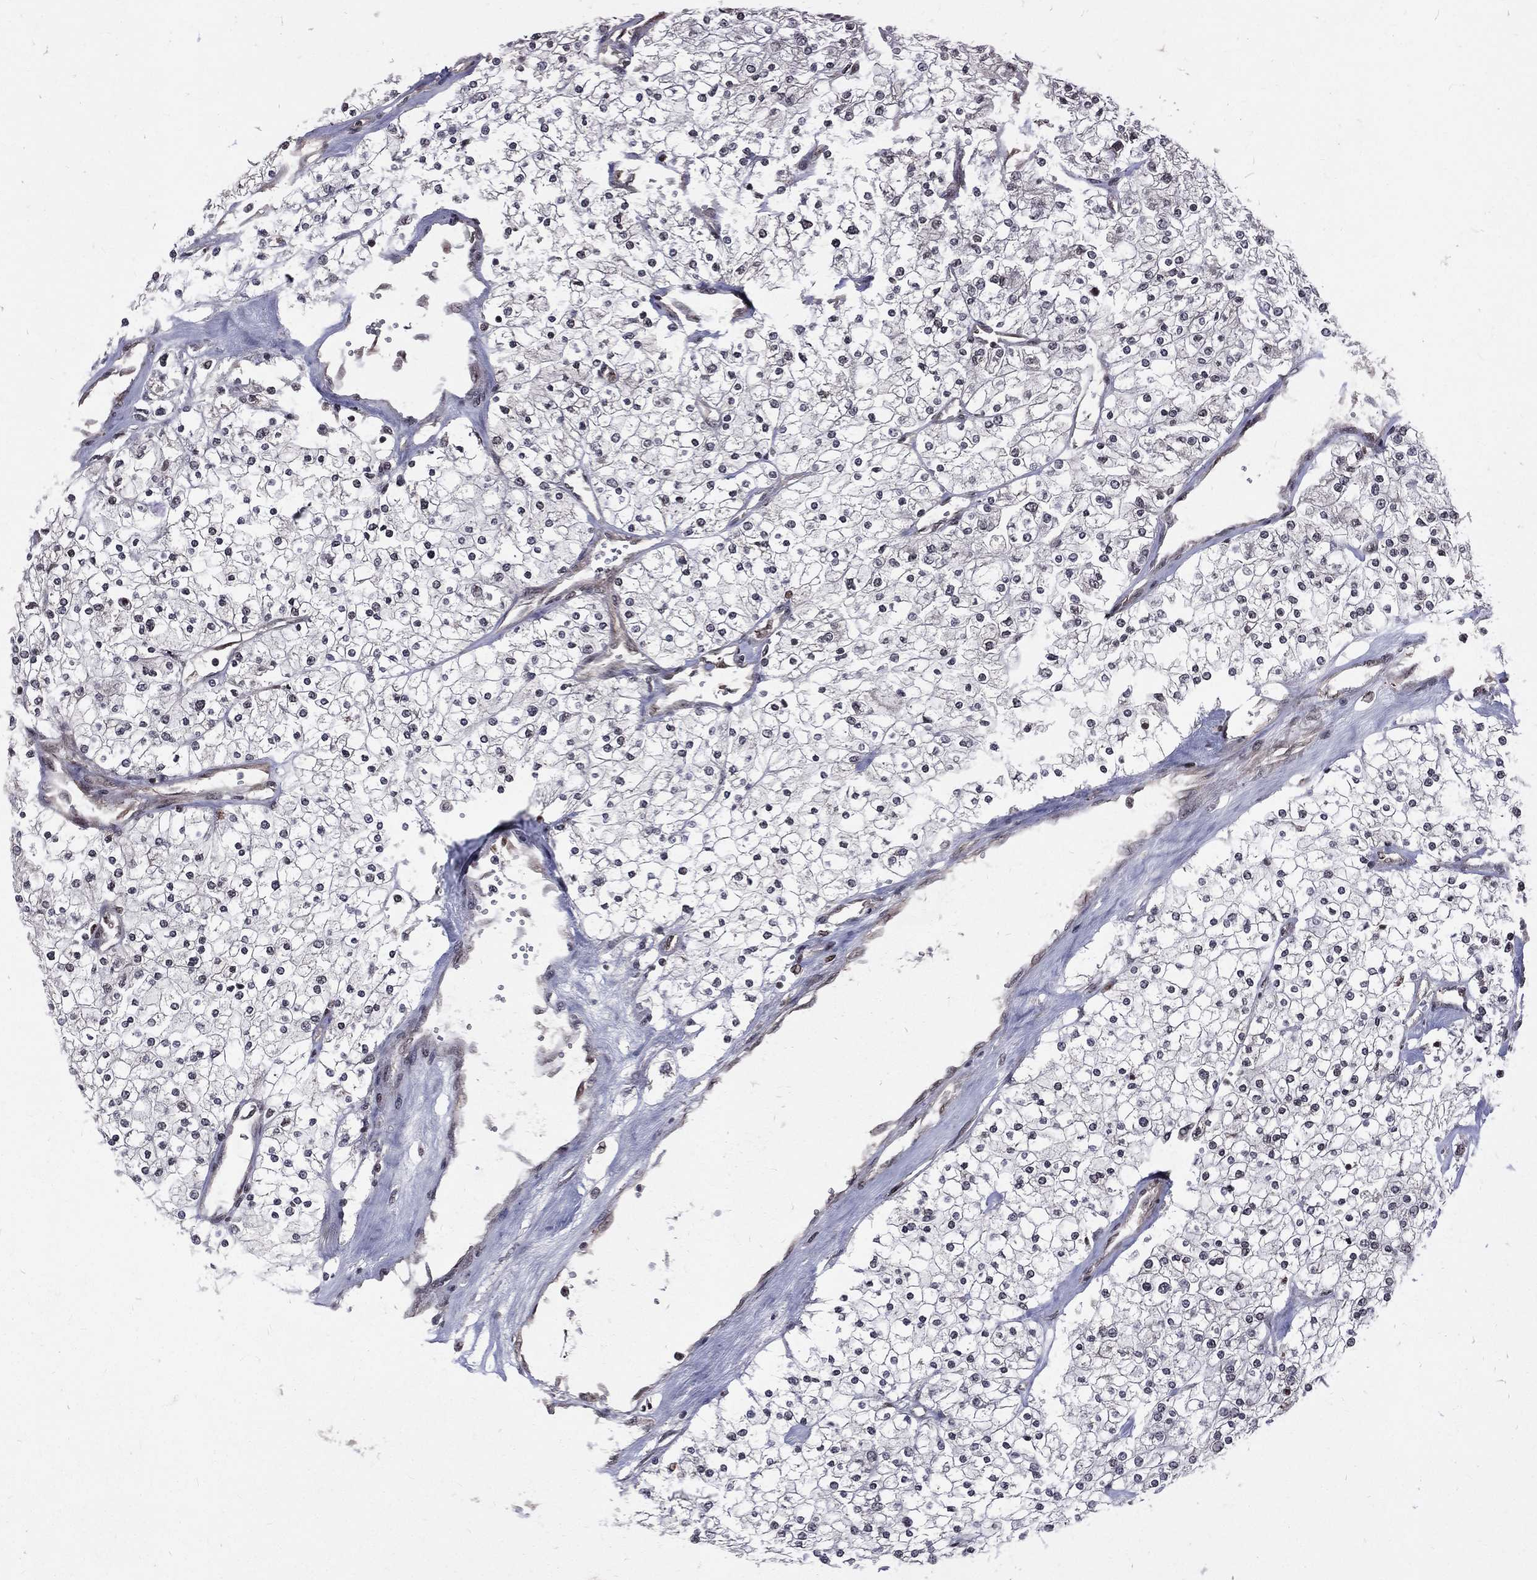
{"staining": {"intensity": "negative", "quantity": "none", "location": "none"}, "tissue": "renal cancer", "cell_type": "Tumor cells", "image_type": "cancer", "snomed": [{"axis": "morphology", "description": "Adenocarcinoma, NOS"}, {"axis": "topography", "description": "Kidney"}], "caption": "Renal cancer was stained to show a protein in brown. There is no significant expression in tumor cells.", "gene": "SMC3", "patient": {"sex": "male", "age": 80}}